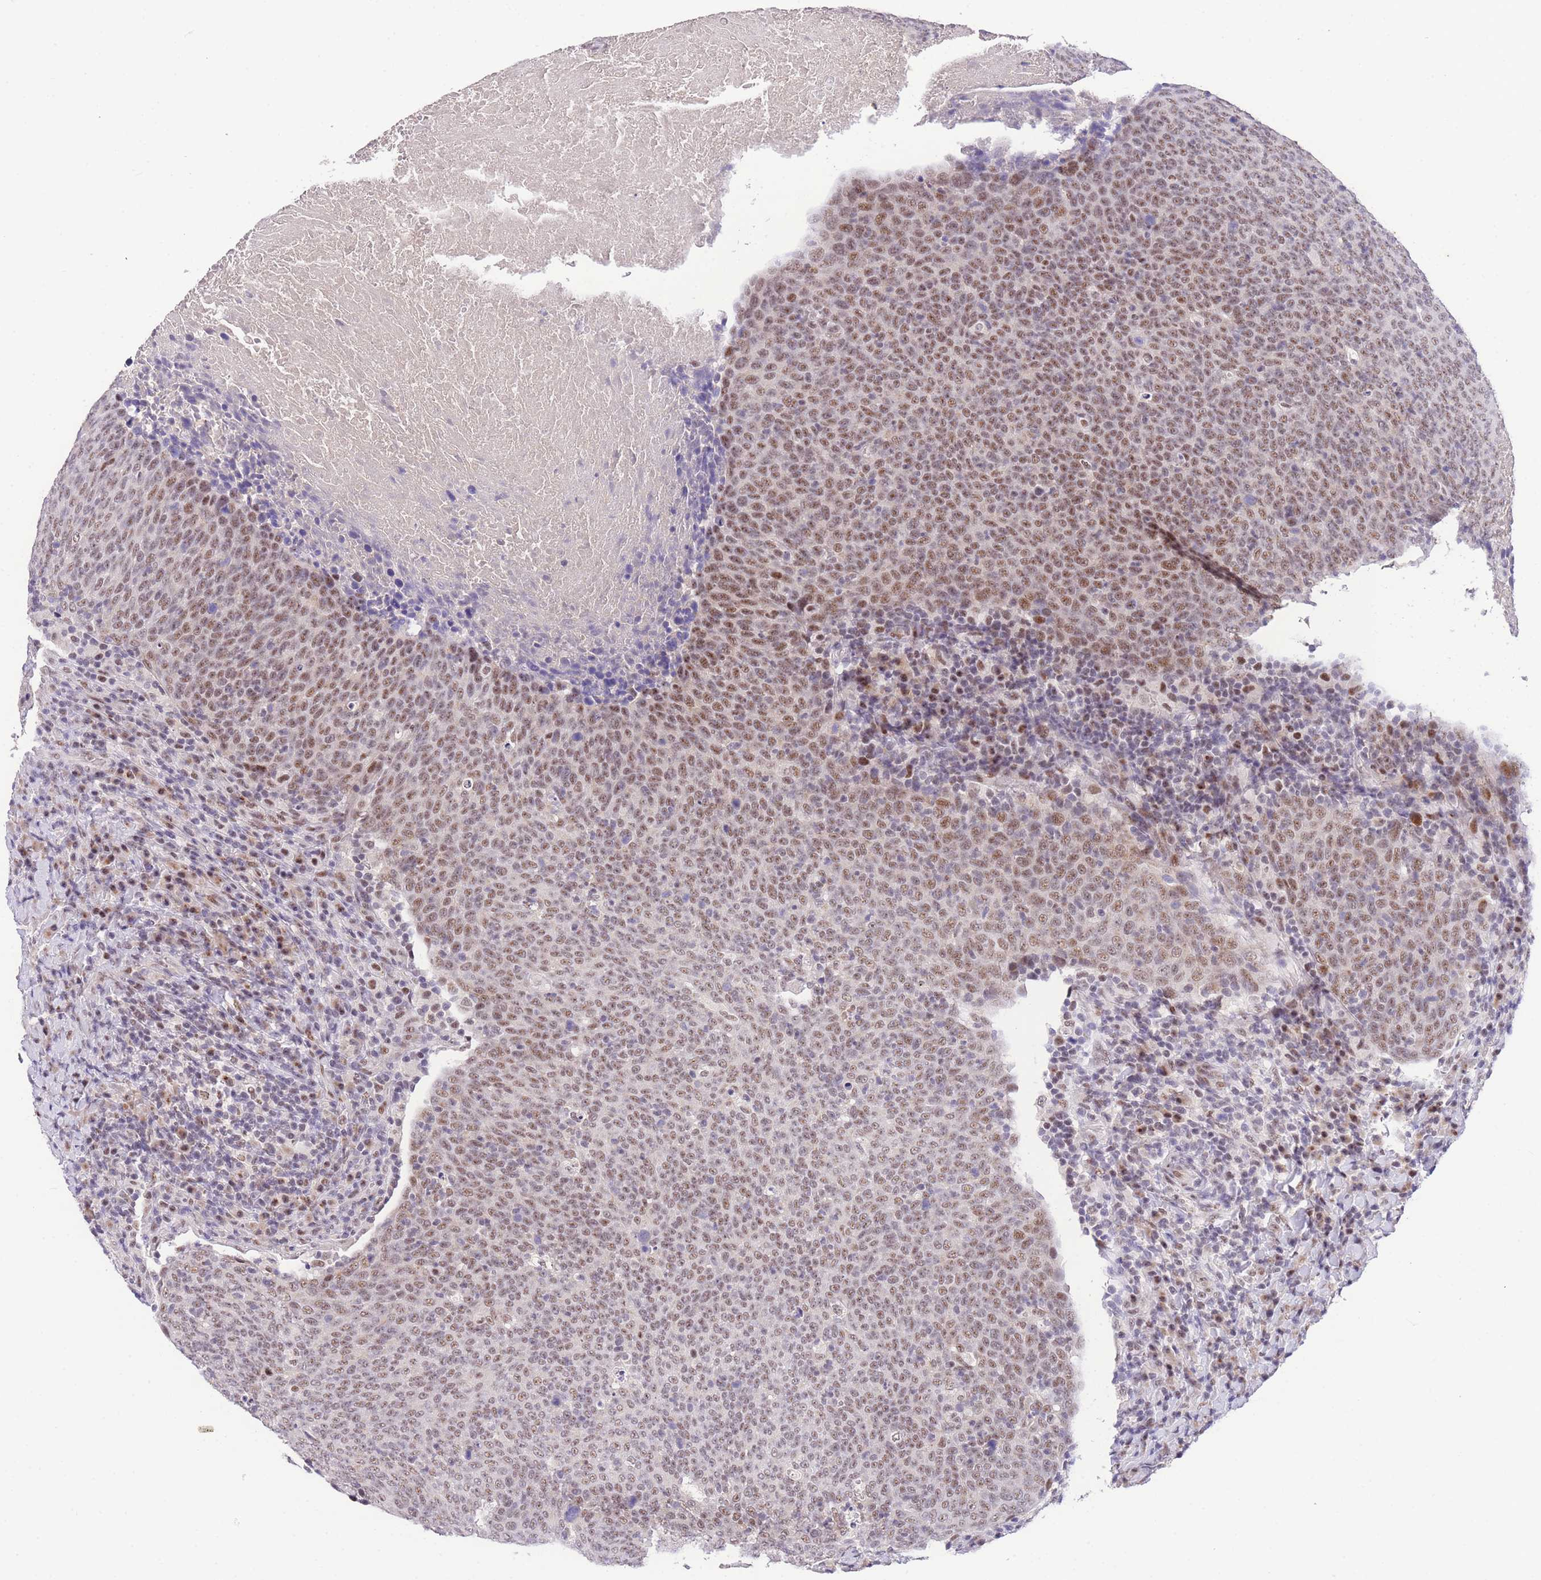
{"staining": {"intensity": "moderate", "quantity": "25%-75%", "location": "nuclear"}, "tissue": "head and neck cancer", "cell_type": "Tumor cells", "image_type": "cancer", "snomed": [{"axis": "morphology", "description": "Squamous cell carcinoma, NOS"}, {"axis": "morphology", "description": "Squamous cell carcinoma, metastatic, NOS"}, {"axis": "topography", "description": "Lymph node"}, {"axis": "topography", "description": "Head-Neck"}], "caption": "Head and neck cancer stained with a protein marker demonstrates moderate staining in tumor cells.", "gene": "SLC35F2", "patient": {"sex": "male", "age": 62}}